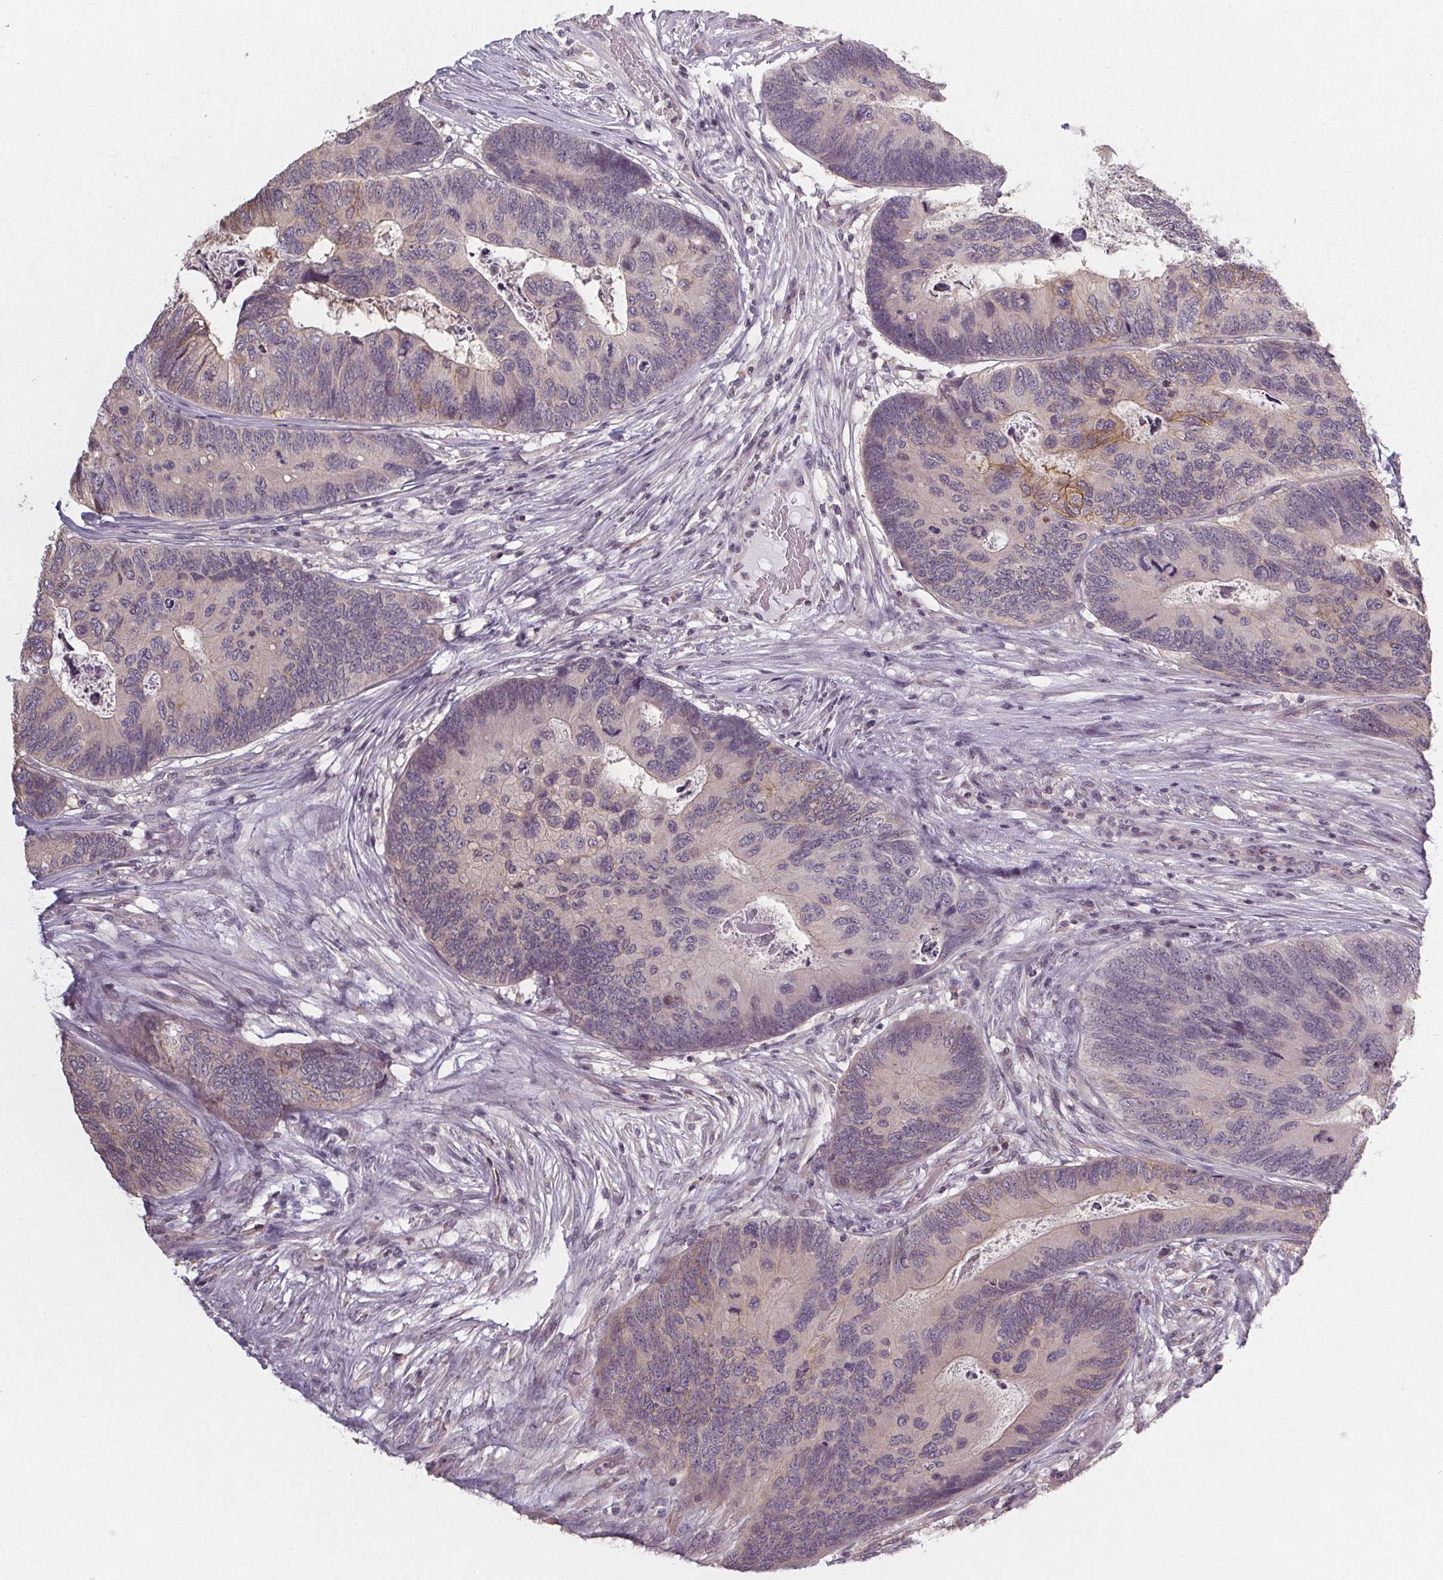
{"staining": {"intensity": "moderate", "quantity": "<25%", "location": "cytoplasmic/membranous"}, "tissue": "colorectal cancer", "cell_type": "Tumor cells", "image_type": "cancer", "snomed": [{"axis": "morphology", "description": "Adenocarcinoma, NOS"}, {"axis": "topography", "description": "Colon"}], "caption": "A micrograph of human colorectal cancer (adenocarcinoma) stained for a protein displays moderate cytoplasmic/membranous brown staining in tumor cells. (IHC, brightfield microscopy, high magnification).", "gene": "SLC26A2", "patient": {"sex": "female", "age": 67}}